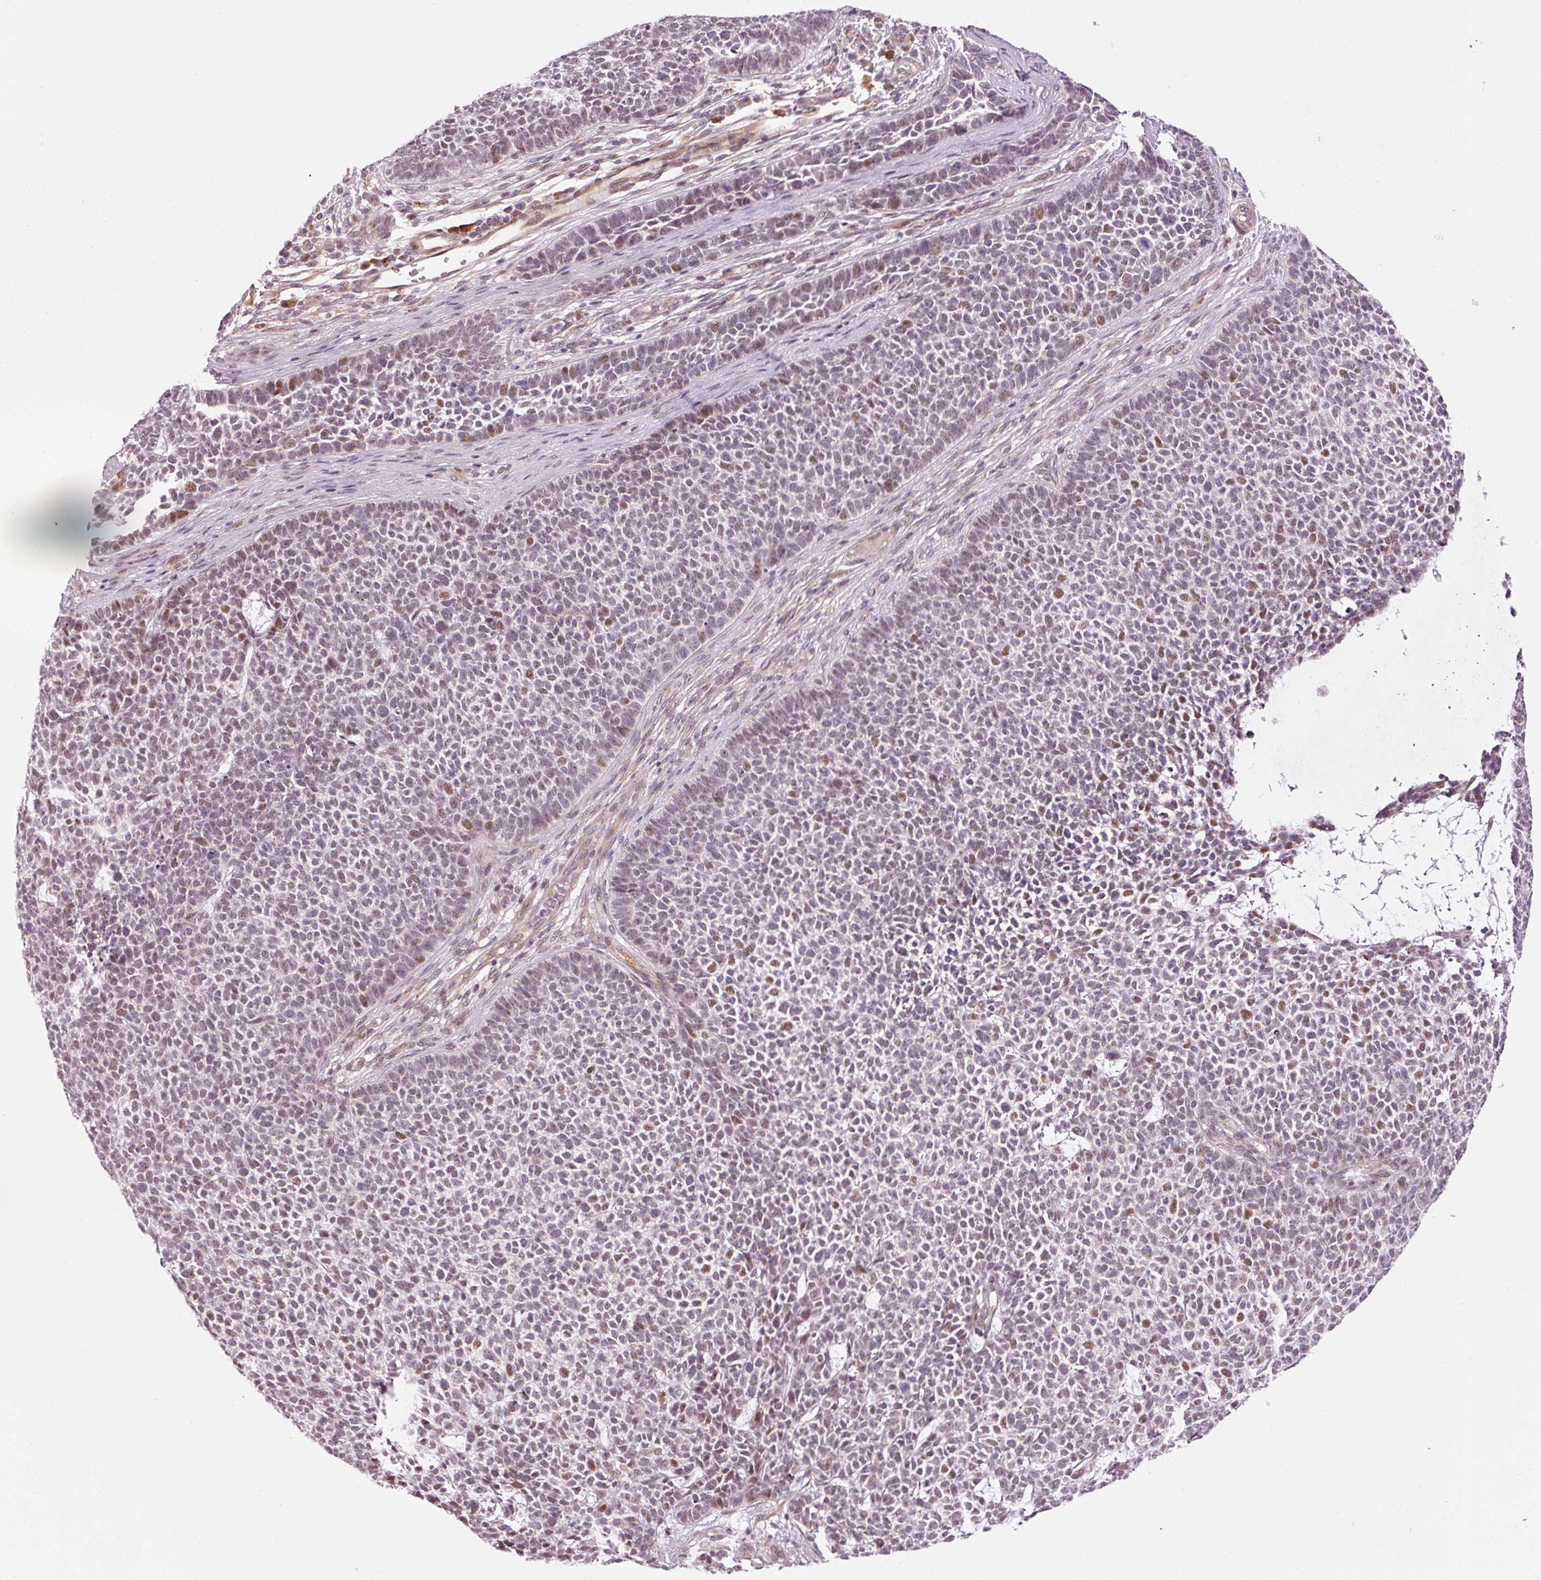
{"staining": {"intensity": "moderate", "quantity": "<25%", "location": "nuclear"}, "tissue": "skin cancer", "cell_type": "Tumor cells", "image_type": "cancer", "snomed": [{"axis": "morphology", "description": "Basal cell carcinoma"}, {"axis": "topography", "description": "Skin"}], "caption": "Human basal cell carcinoma (skin) stained with a brown dye displays moderate nuclear positive staining in about <25% of tumor cells.", "gene": "ANKRD20A1", "patient": {"sex": "female", "age": 84}}